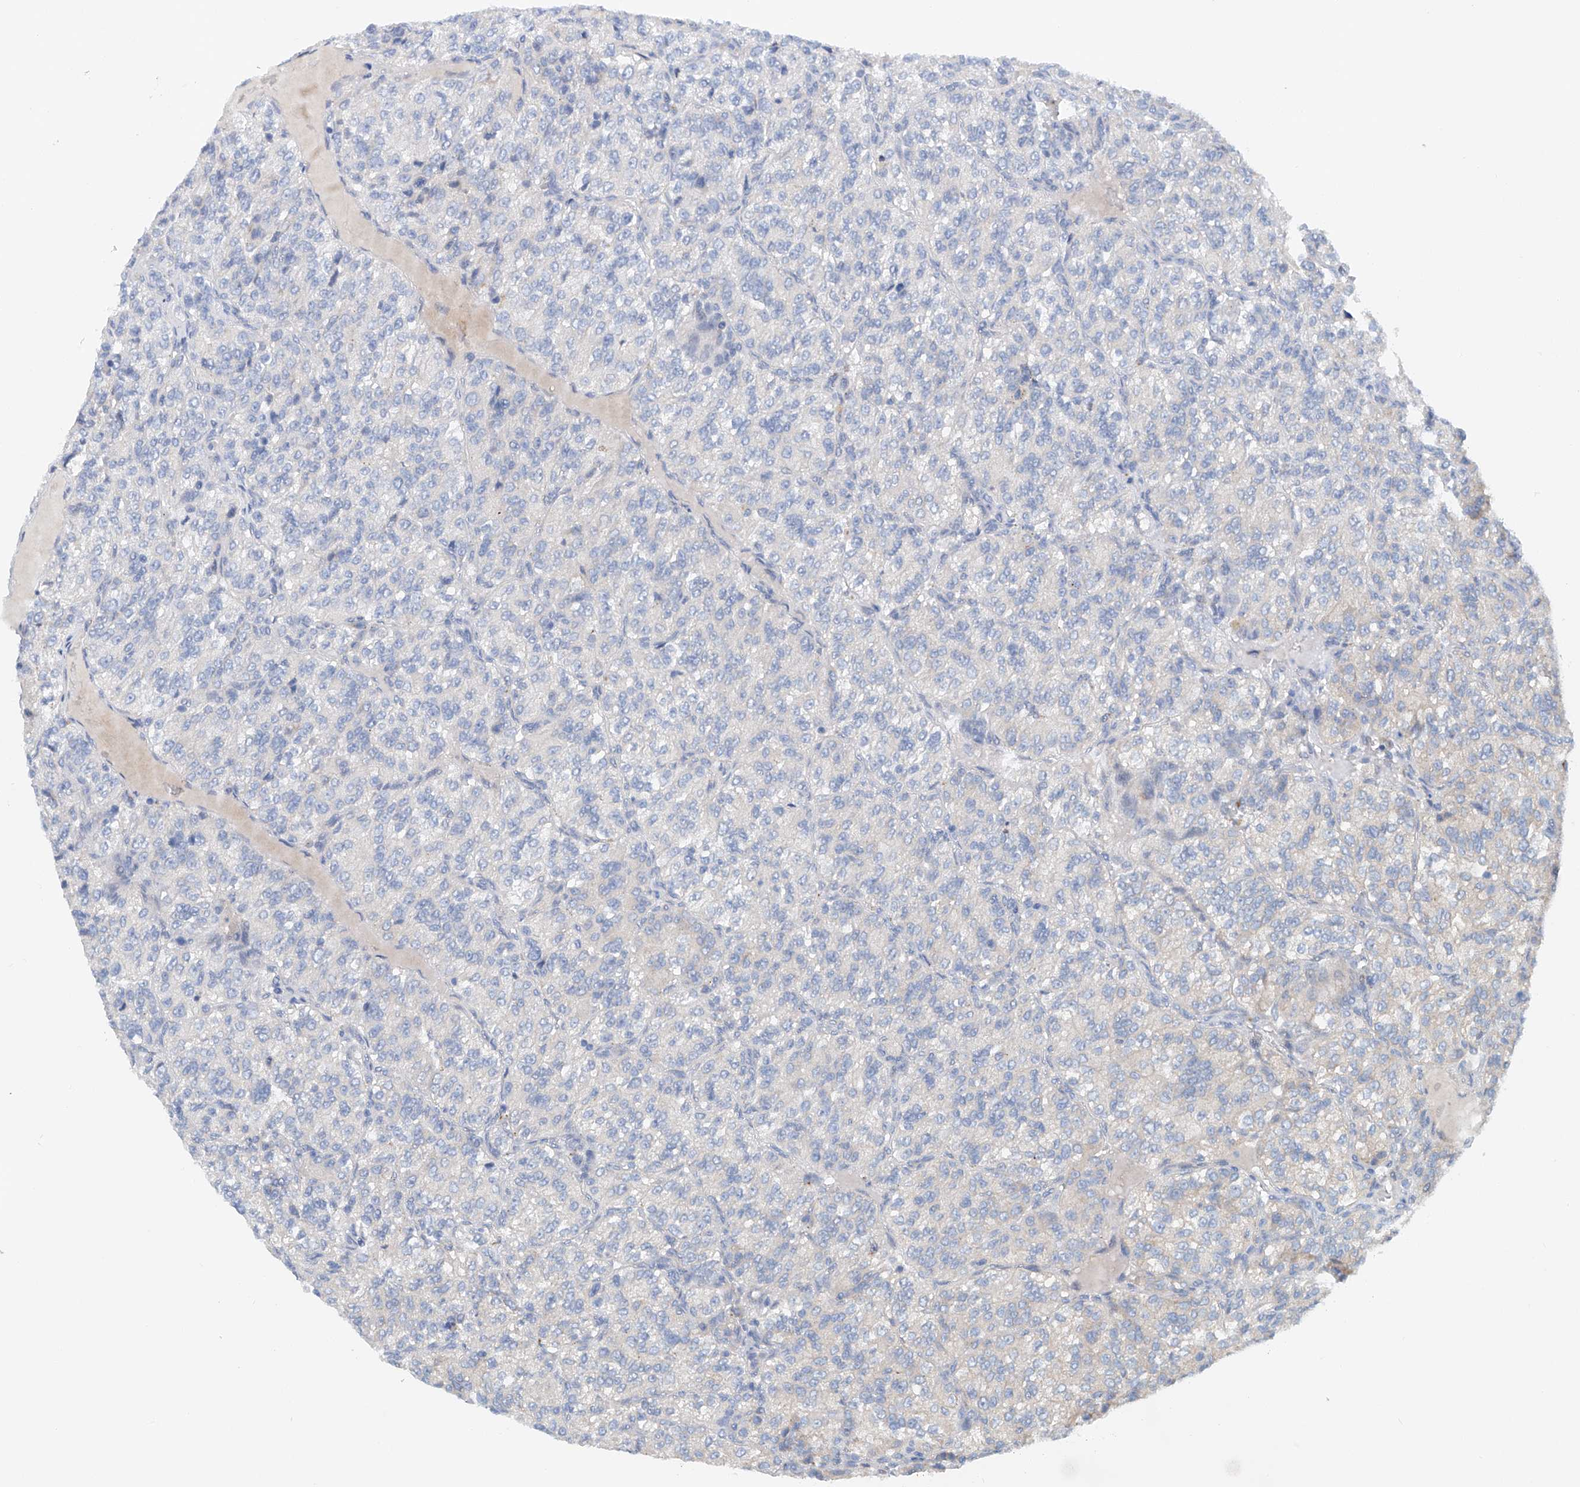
{"staining": {"intensity": "negative", "quantity": "none", "location": "none"}, "tissue": "renal cancer", "cell_type": "Tumor cells", "image_type": "cancer", "snomed": [{"axis": "morphology", "description": "Adenocarcinoma, NOS"}, {"axis": "topography", "description": "Kidney"}], "caption": "Tumor cells show no significant protein staining in renal cancer (adenocarcinoma).", "gene": "CEP85L", "patient": {"sex": "female", "age": 63}}